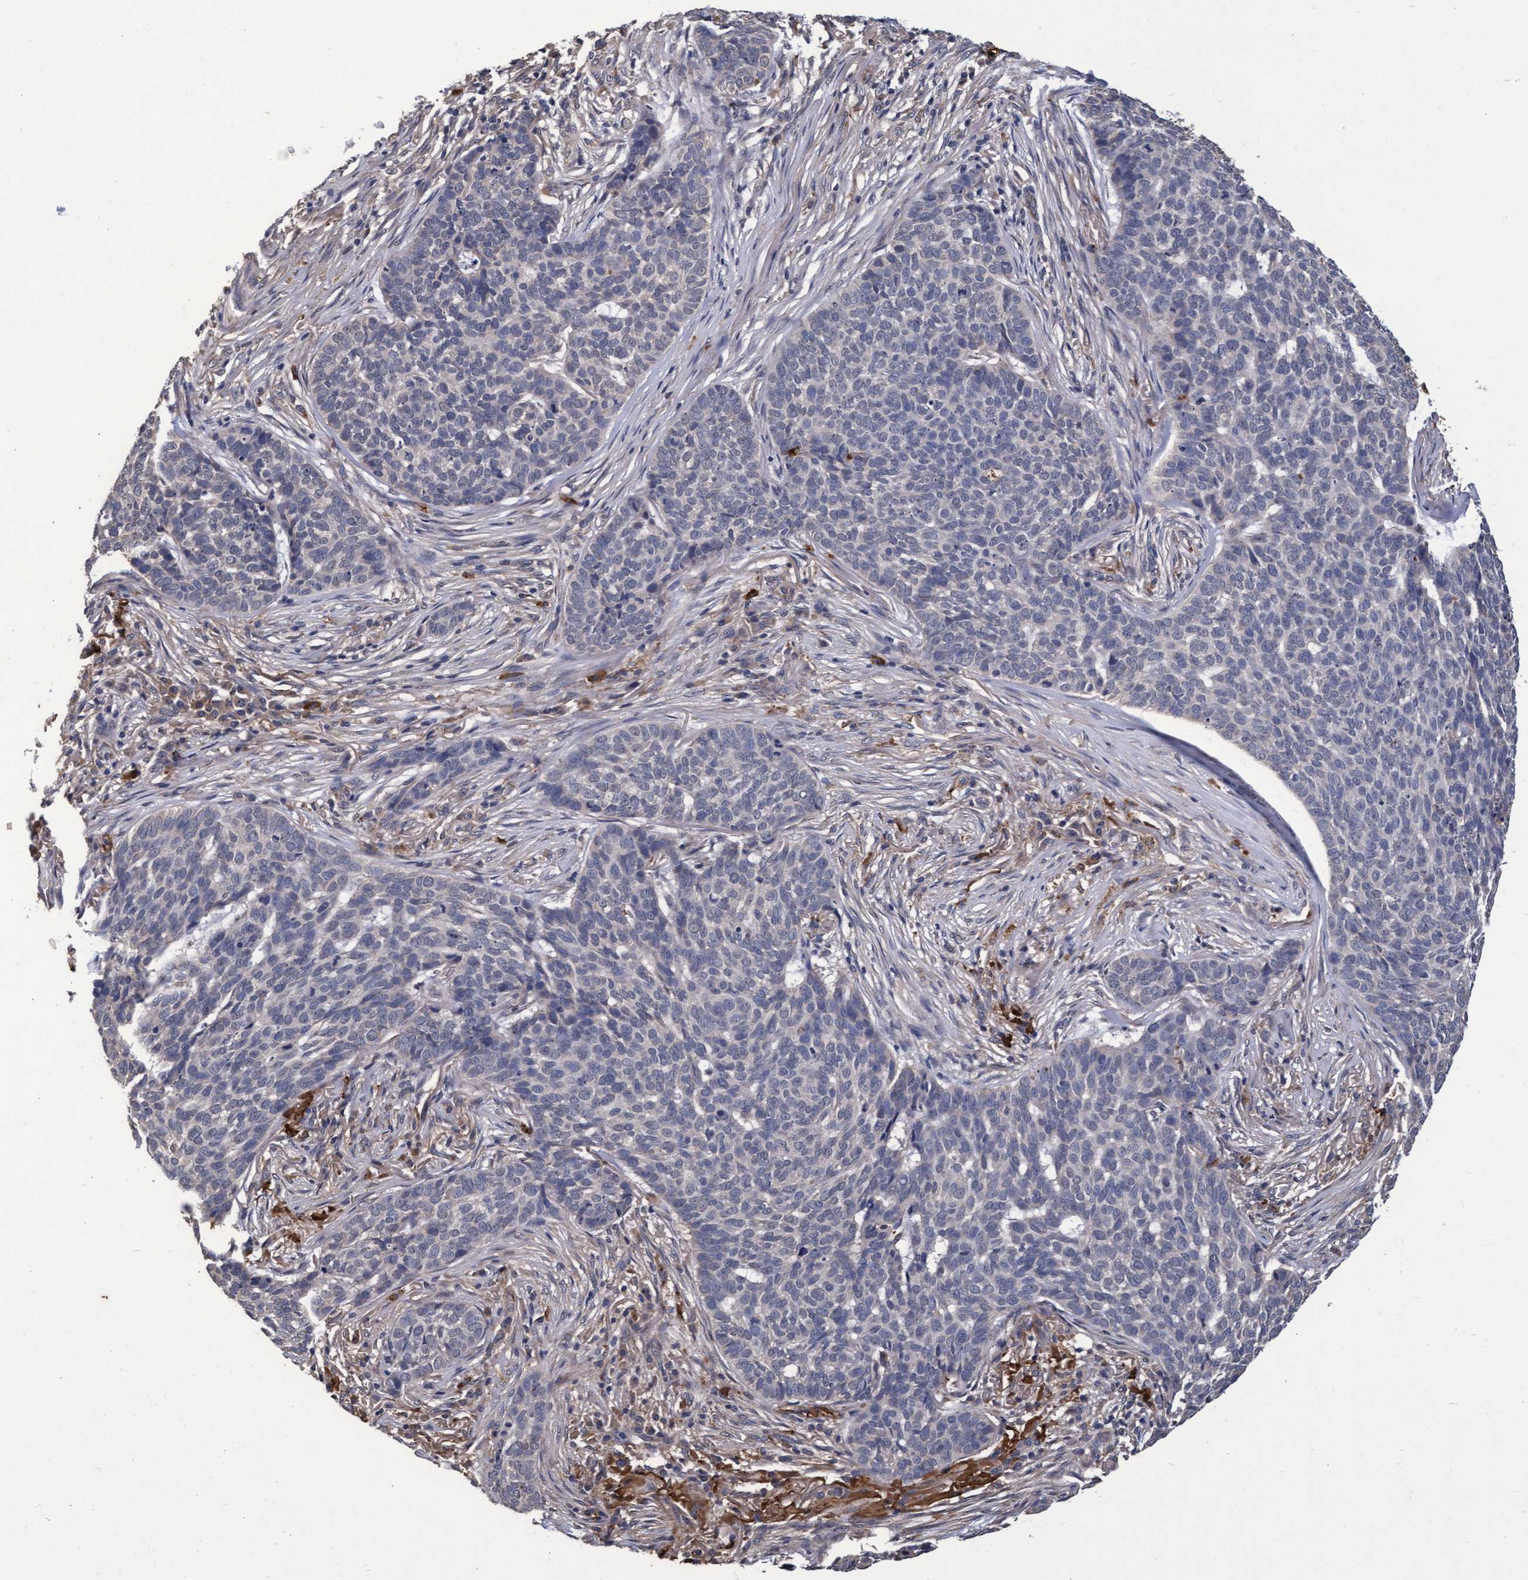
{"staining": {"intensity": "negative", "quantity": "none", "location": "none"}, "tissue": "skin cancer", "cell_type": "Tumor cells", "image_type": "cancer", "snomed": [{"axis": "morphology", "description": "Basal cell carcinoma"}, {"axis": "topography", "description": "Skin"}], "caption": "Tumor cells show no significant staining in basal cell carcinoma (skin).", "gene": "CPQ", "patient": {"sex": "male", "age": 85}}